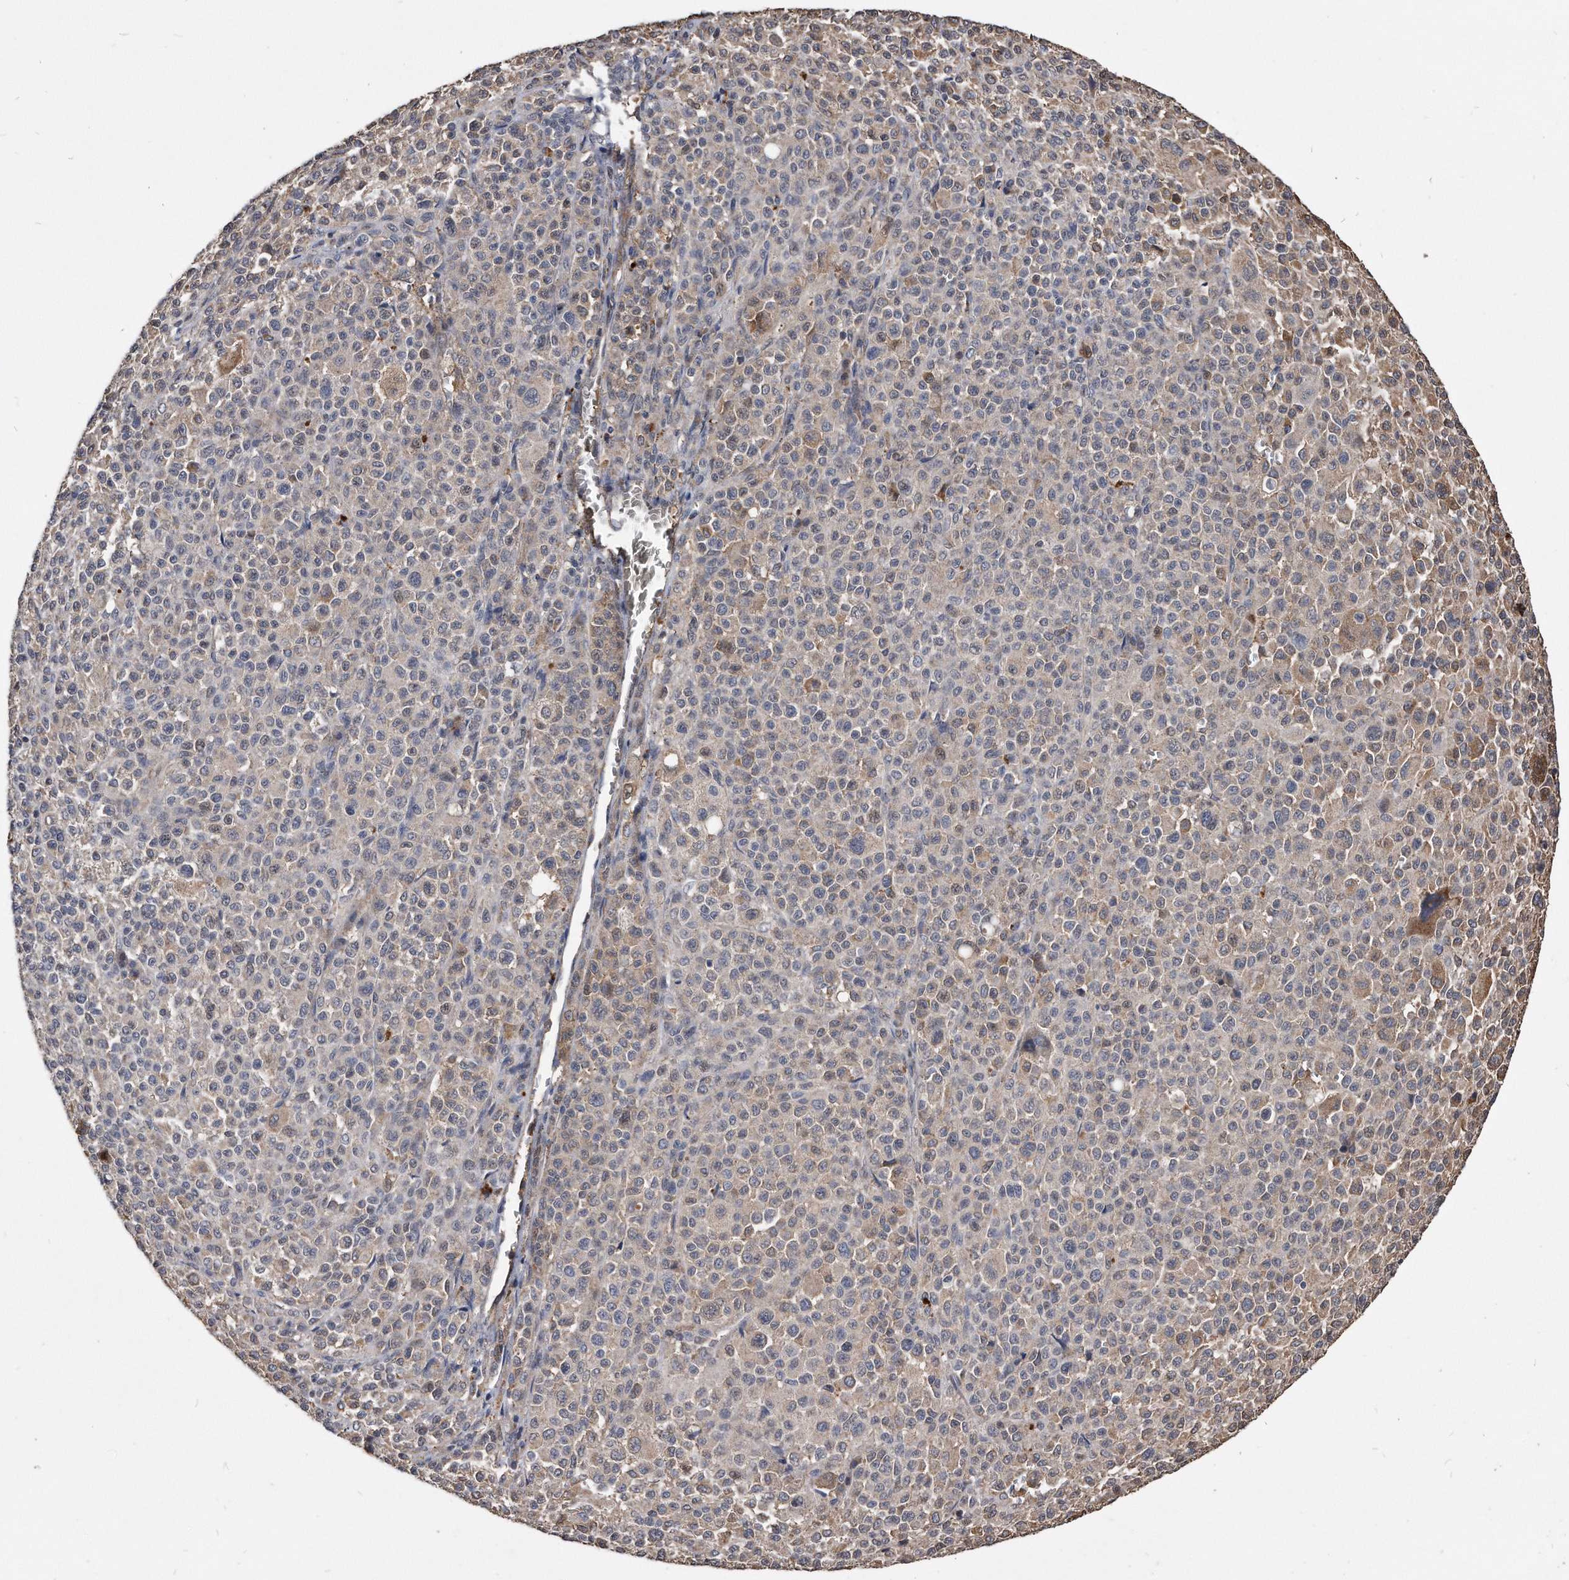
{"staining": {"intensity": "moderate", "quantity": "<25%", "location": "cytoplasmic/membranous"}, "tissue": "melanoma", "cell_type": "Tumor cells", "image_type": "cancer", "snomed": [{"axis": "morphology", "description": "Malignant melanoma, Metastatic site"}, {"axis": "topography", "description": "Skin"}], "caption": "Immunohistochemical staining of human malignant melanoma (metastatic site) displays low levels of moderate cytoplasmic/membranous staining in about <25% of tumor cells.", "gene": "IL20RA", "patient": {"sex": "female", "age": 74}}